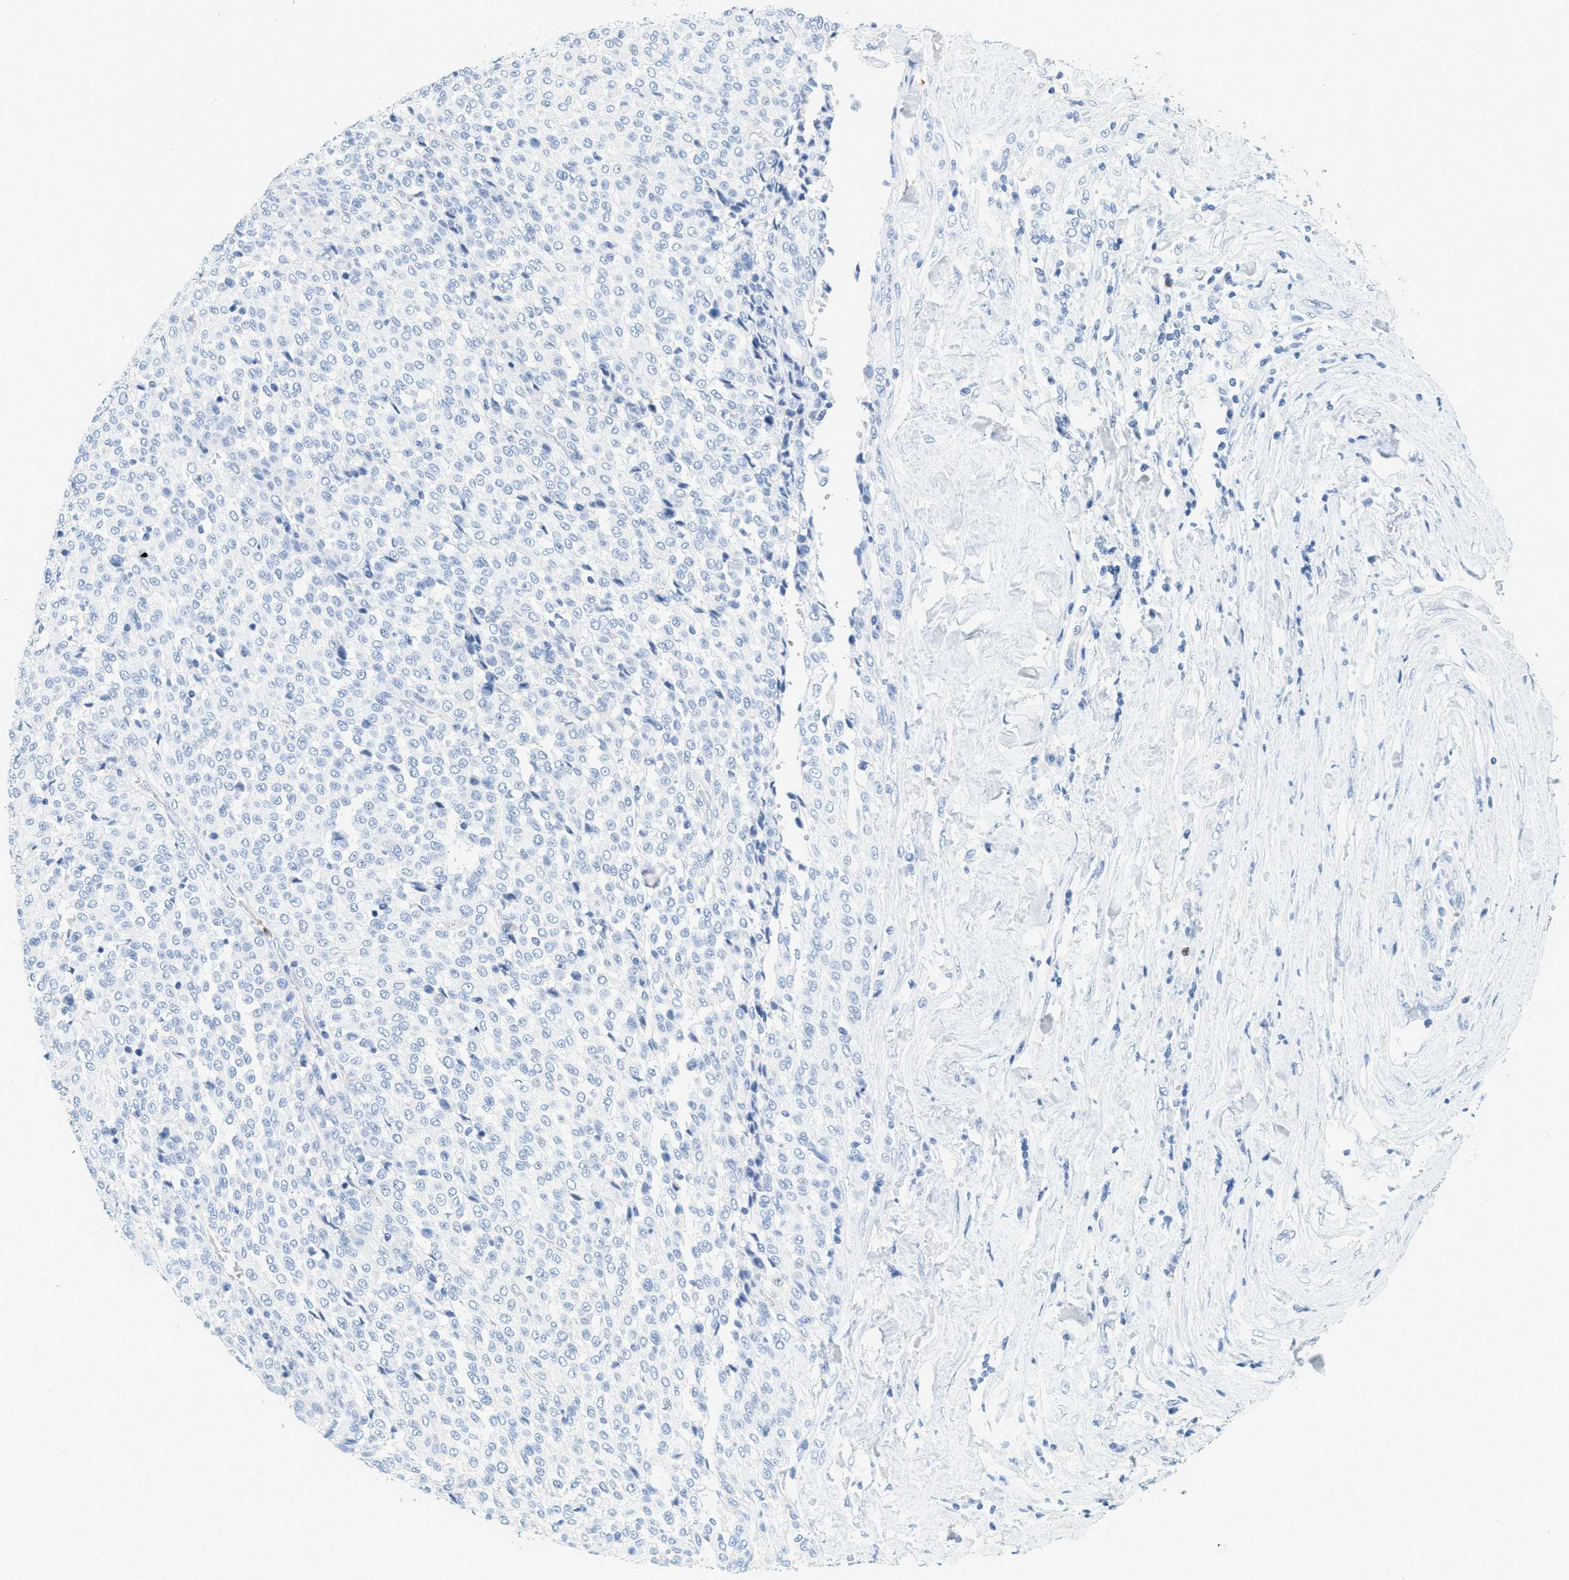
{"staining": {"intensity": "negative", "quantity": "none", "location": "none"}, "tissue": "melanoma", "cell_type": "Tumor cells", "image_type": "cancer", "snomed": [{"axis": "morphology", "description": "Malignant melanoma, Metastatic site"}, {"axis": "topography", "description": "Pancreas"}], "caption": "This is a micrograph of IHC staining of malignant melanoma (metastatic site), which shows no positivity in tumor cells.", "gene": "LCN2", "patient": {"sex": "female", "age": 30}}